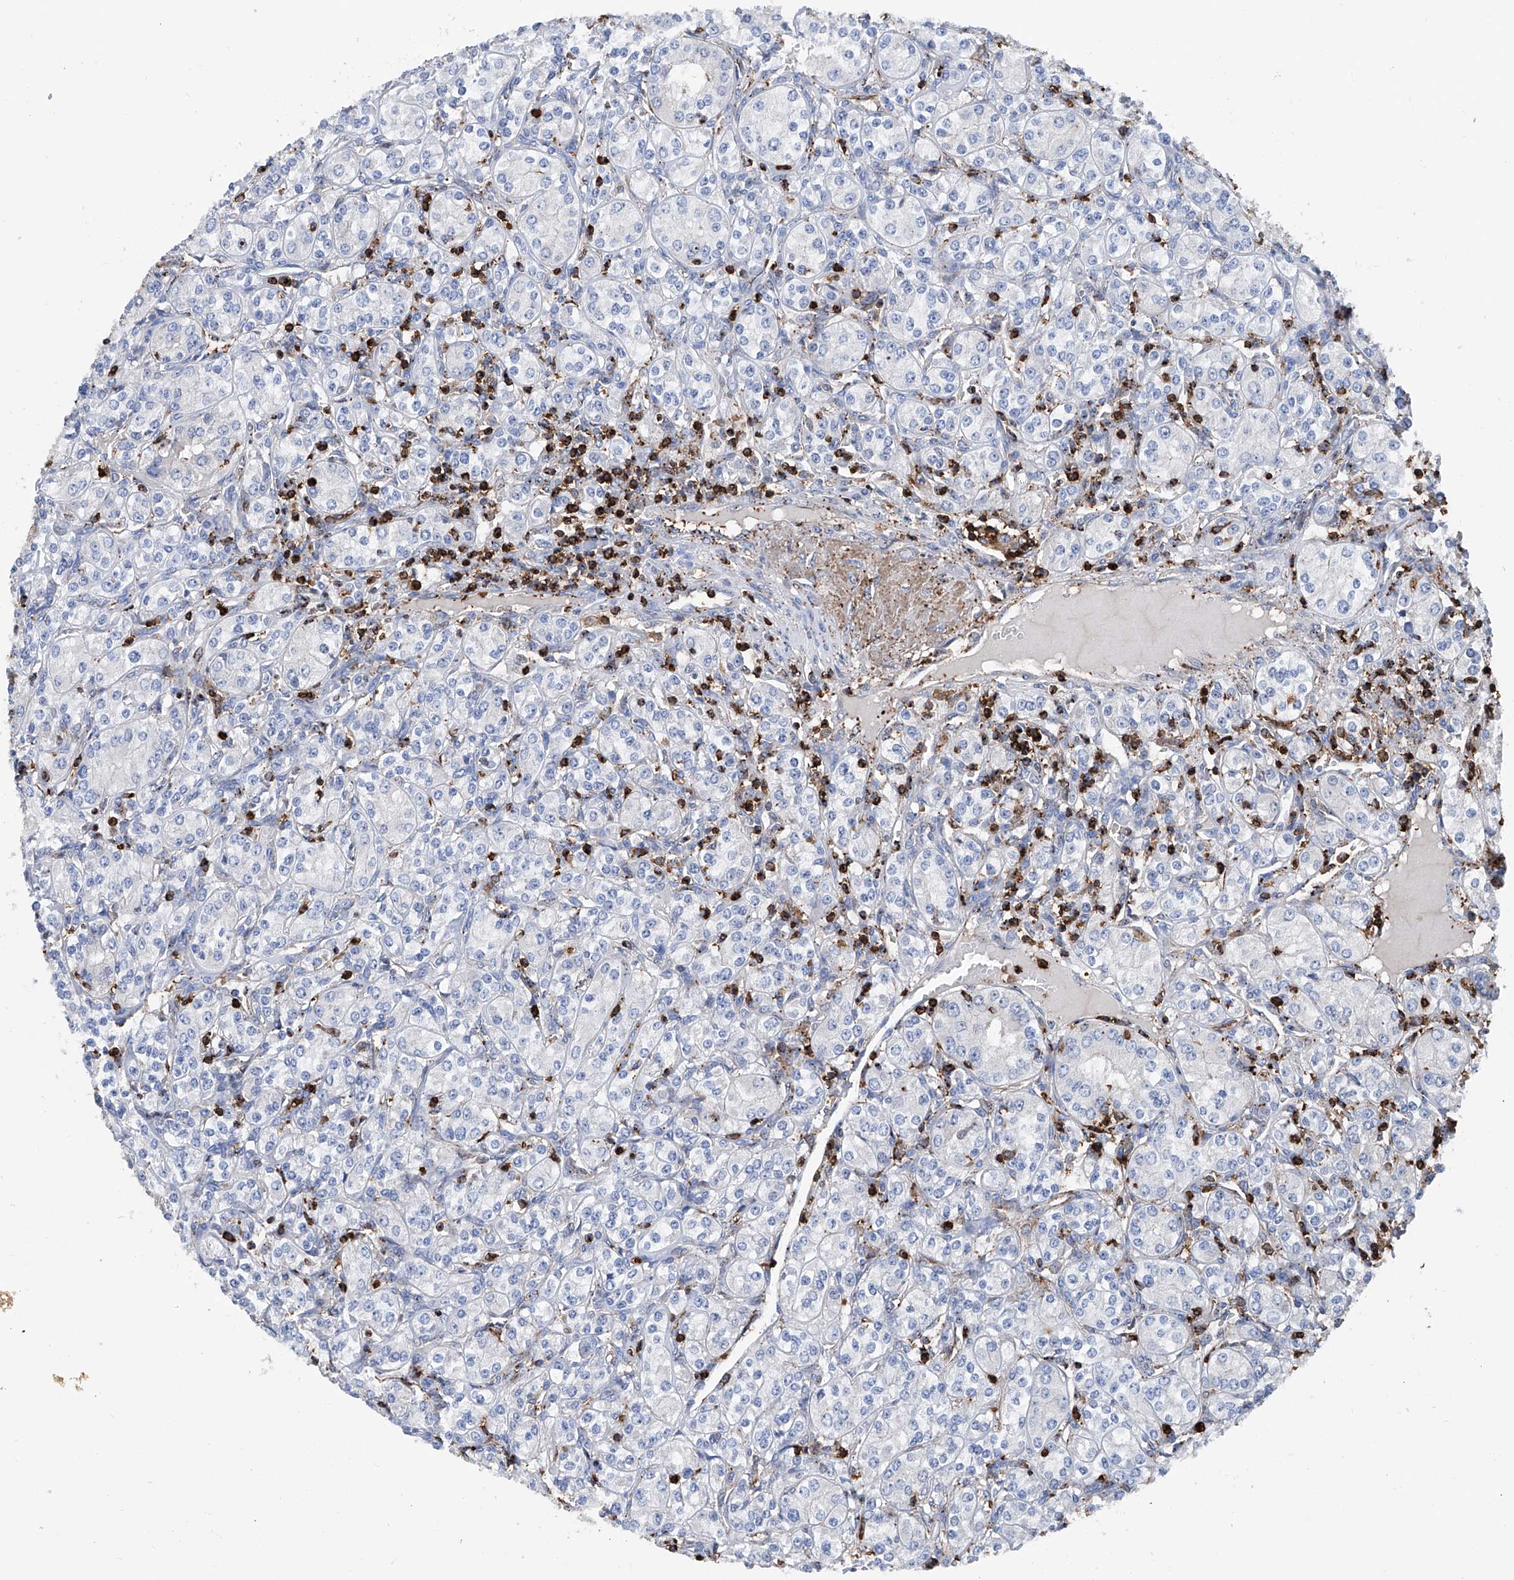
{"staining": {"intensity": "negative", "quantity": "none", "location": "none"}, "tissue": "renal cancer", "cell_type": "Tumor cells", "image_type": "cancer", "snomed": [{"axis": "morphology", "description": "Adenocarcinoma, NOS"}, {"axis": "topography", "description": "Kidney"}], "caption": "There is no significant staining in tumor cells of renal cancer (adenocarcinoma).", "gene": "ZNF484", "patient": {"sex": "male", "age": 77}}